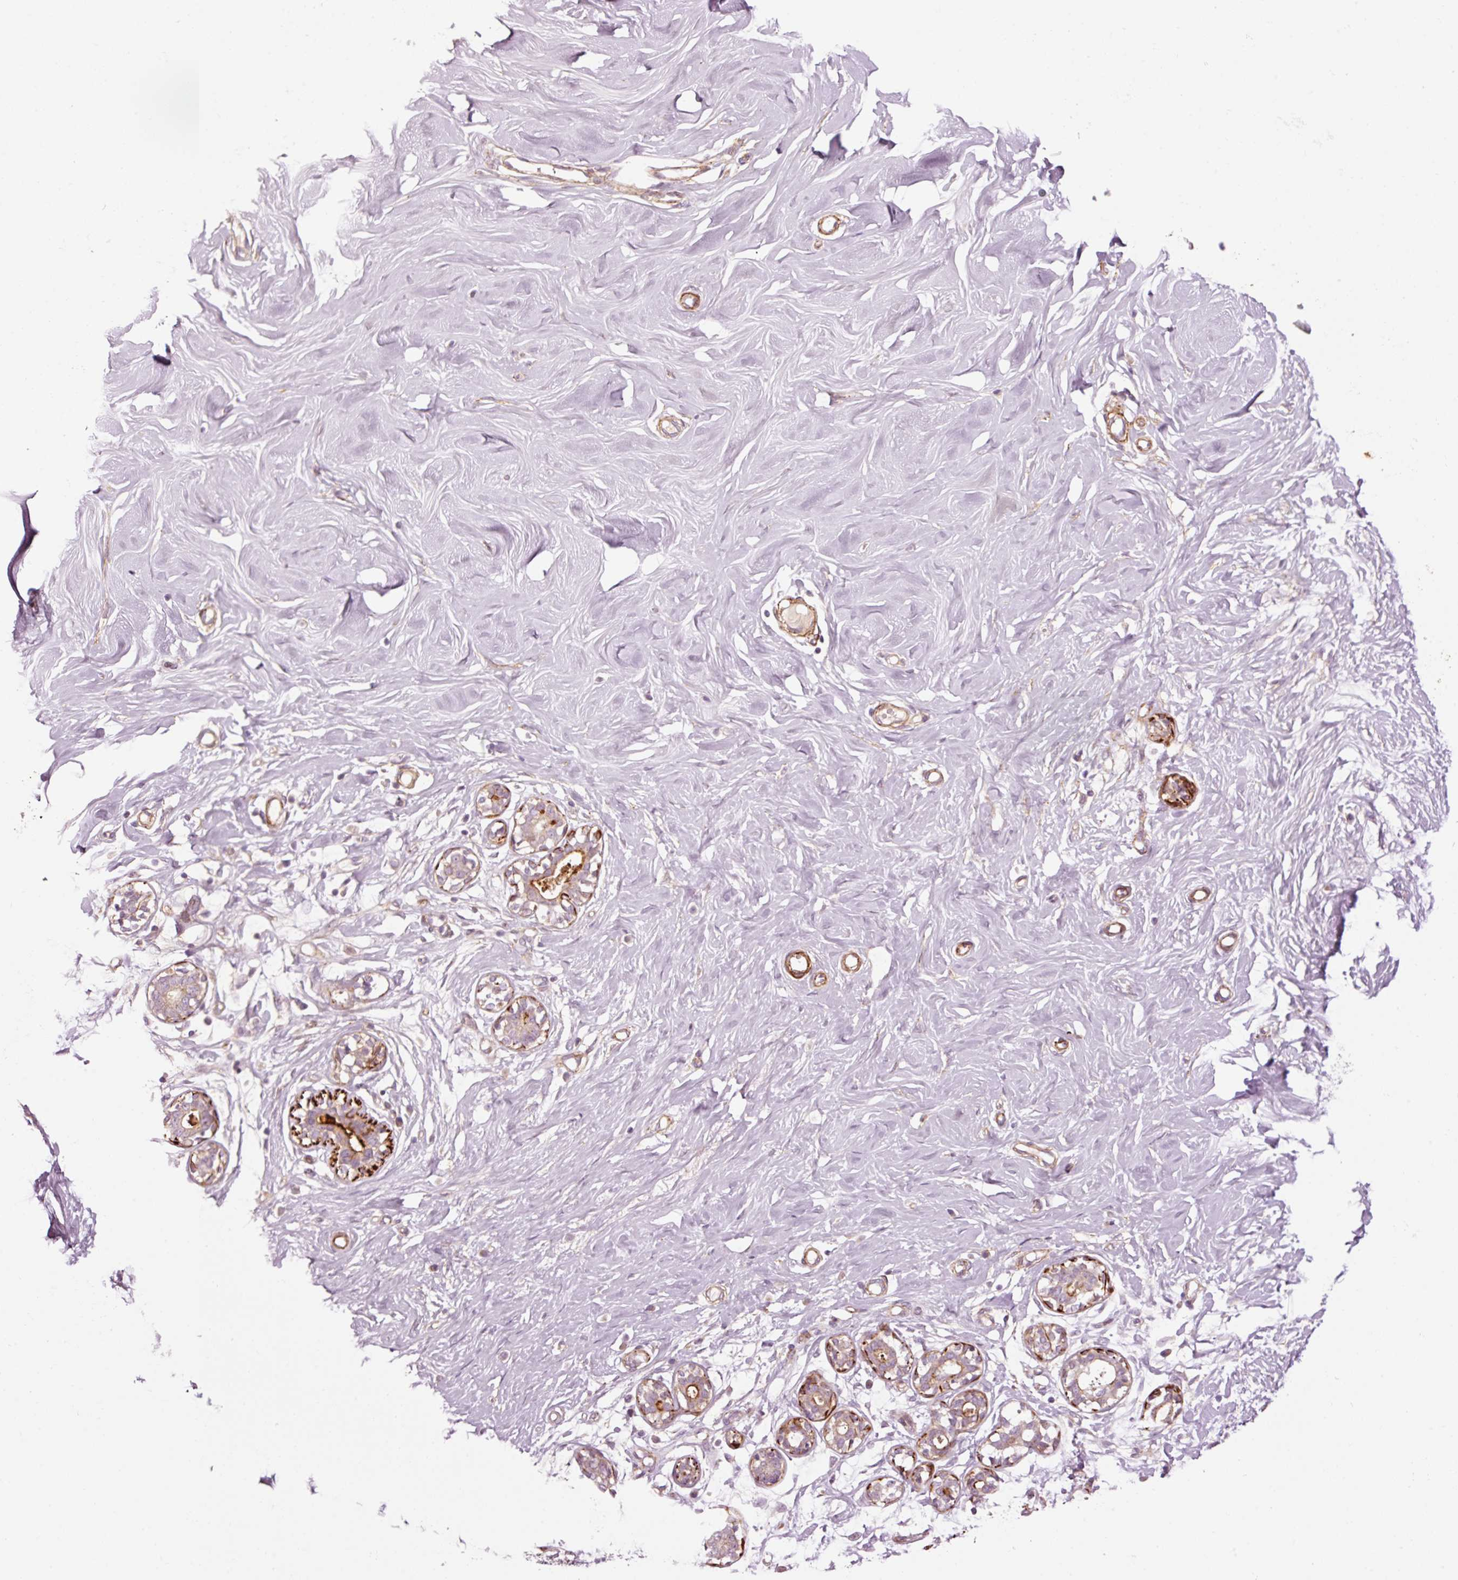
{"staining": {"intensity": "negative", "quantity": "none", "location": "none"}, "tissue": "breast", "cell_type": "Adipocytes", "image_type": "normal", "snomed": [{"axis": "morphology", "description": "Normal tissue, NOS"}, {"axis": "topography", "description": "Breast"}], "caption": "DAB immunohistochemical staining of unremarkable human breast shows no significant expression in adipocytes. The staining was performed using DAB to visualize the protein expression in brown, while the nuclei were stained in blue with hematoxylin (Magnification: 20x).", "gene": "ANKRD20A1", "patient": {"sex": "female", "age": 27}}